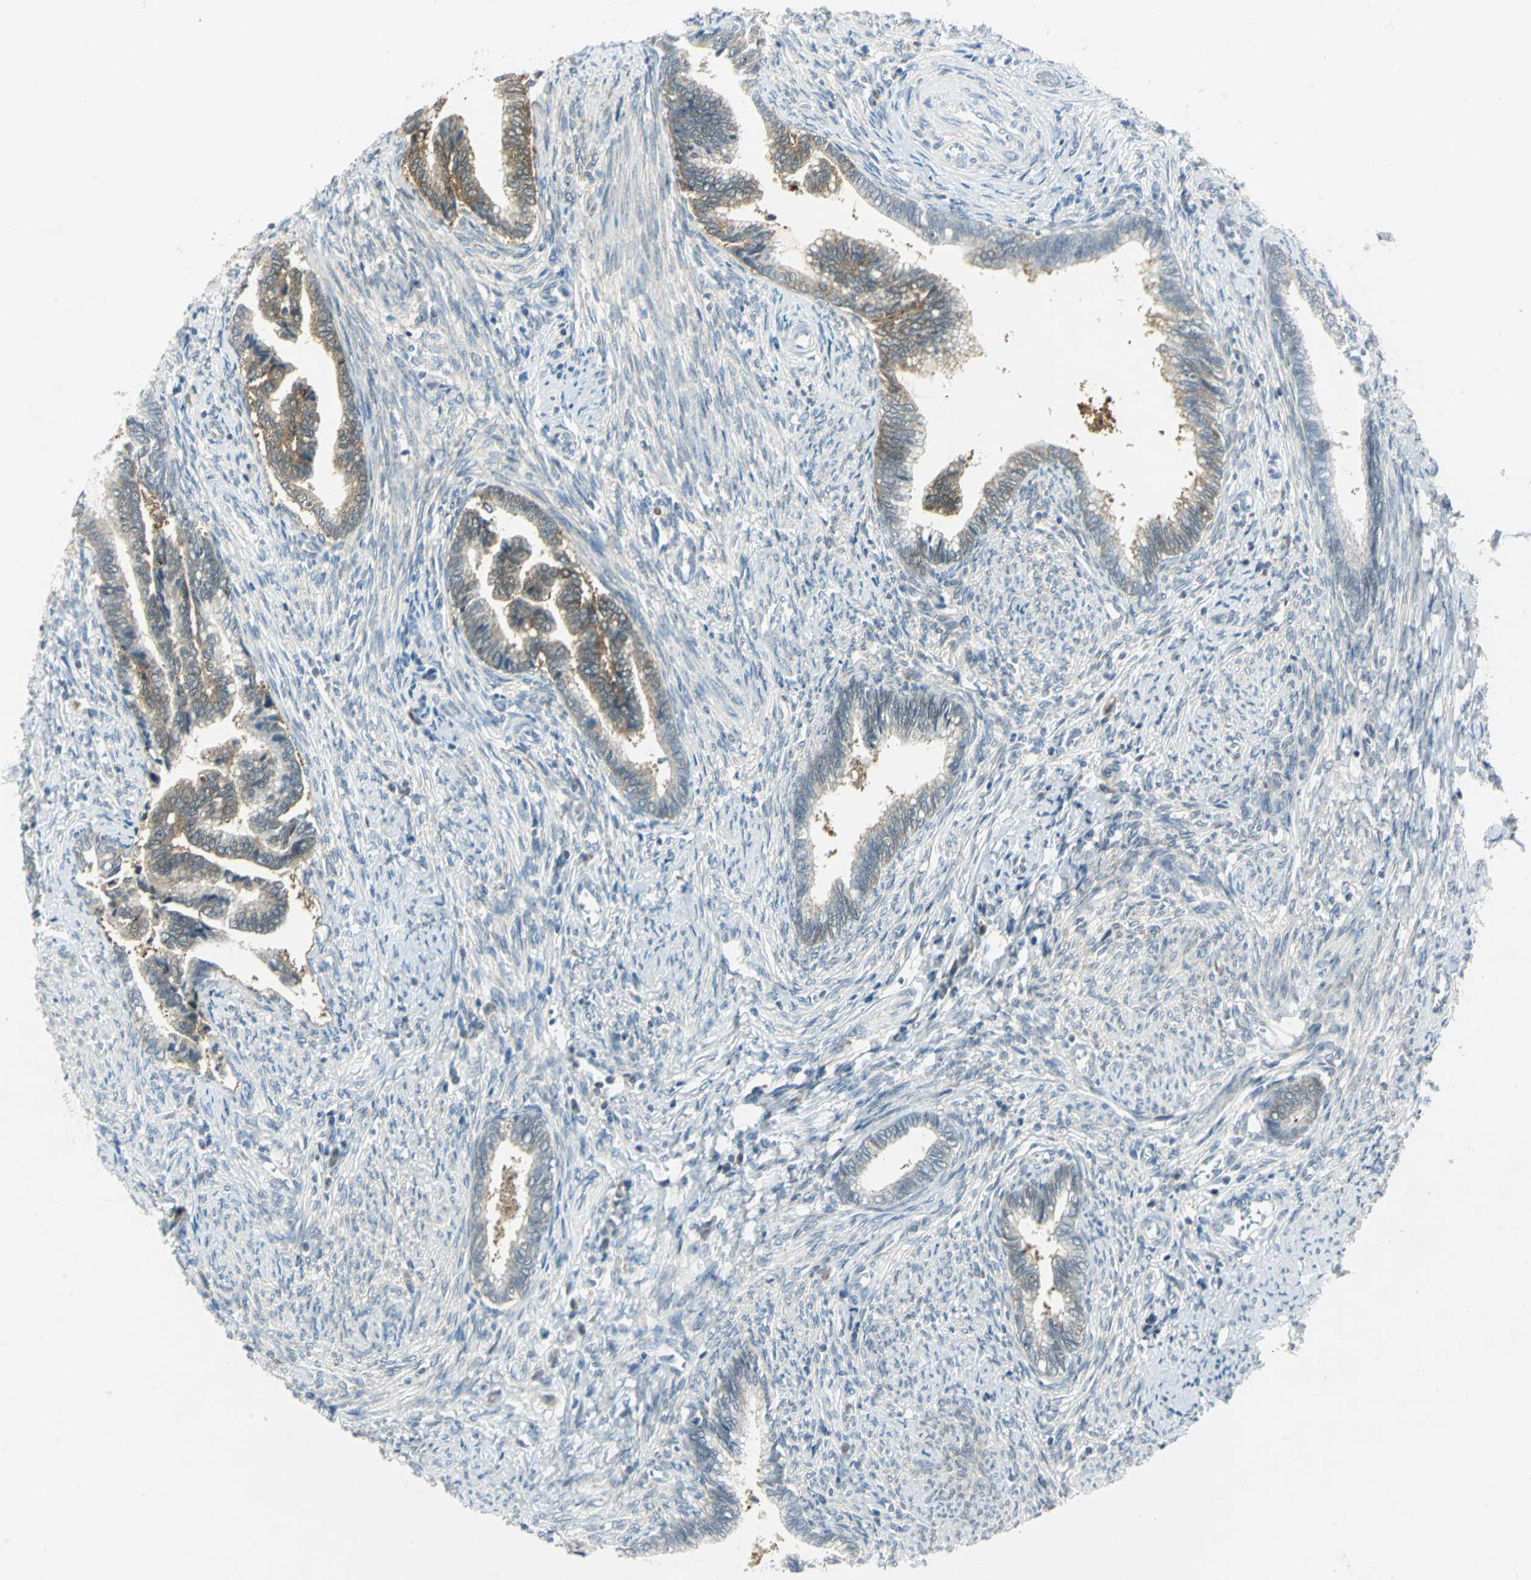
{"staining": {"intensity": "moderate", "quantity": "<25%", "location": "cytoplasmic/membranous"}, "tissue": "cervical cancer", "cell_type": "Tumor cells", "image_type": "cancer", "snomed": [{"axis": "morphology", "description": "Adenocarcinoma, NOS"}, {"axis": "topography", "description": "Cervix"}], "caption": "Immunohistochemical staining of cervical cancer (adenocarcinoma) demonstrates low levels of moderate cytoplasmic/membranous expression in approximately <25% of tumor cells.", "gene": "ALDOA", "patient": {"sex": "female", "age": 44}}